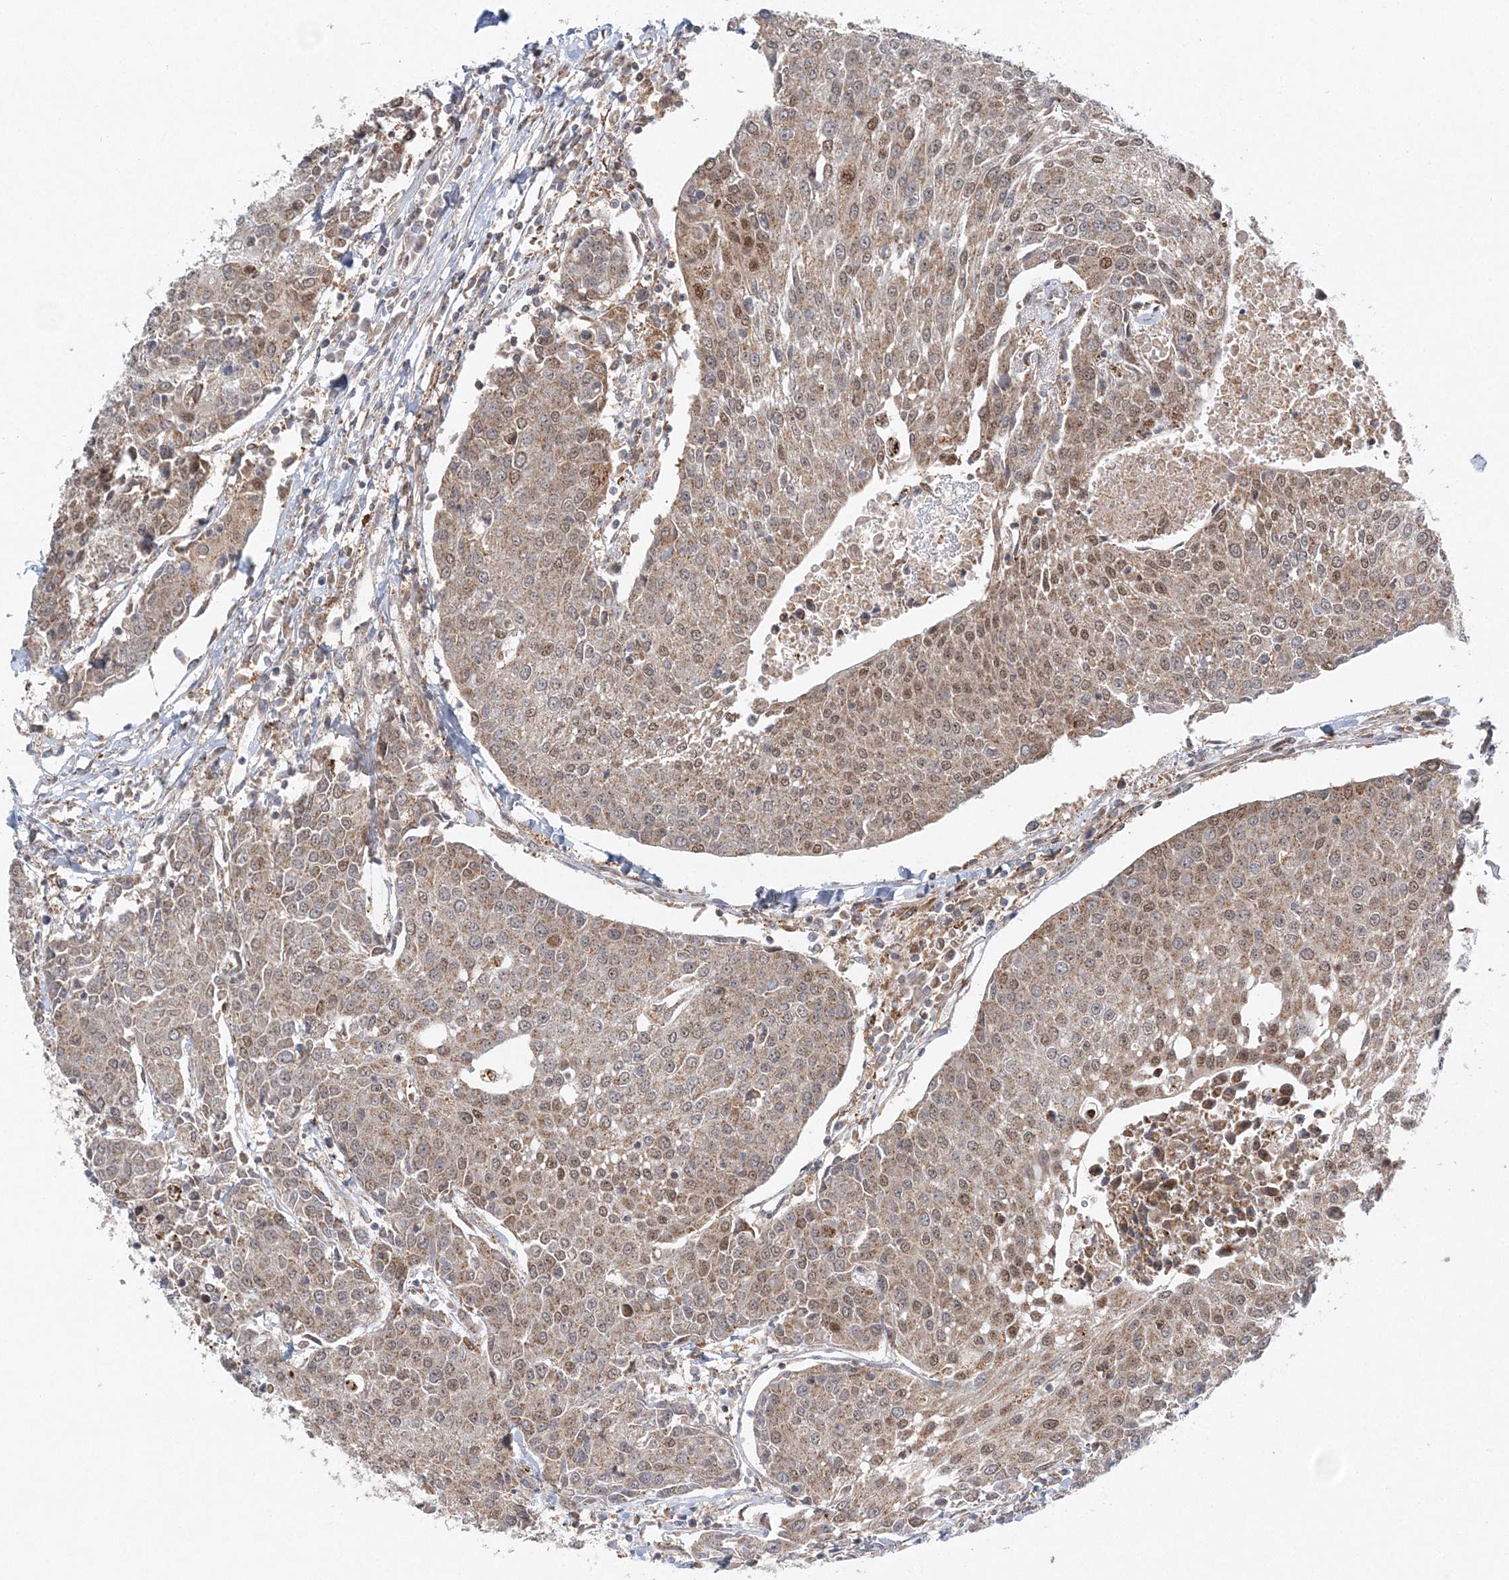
{"staining": {"intensity": "moderate", "quantity": ">75%", "location": "cytoplasmic/membranous,nuclear"}, "tissue": "urothelial cancer", "cell_type": "Tumor cells", "image_type": "cancer", "snomed": [{"axis": "morphology", "description": "Urothelial carcinoma, High grade"}, {"axis": "topography", "description": "Urinary bladder"}], "caption": "Protein expression analysis of urothelial cancer reveals moderate cytoplasmic/membranous and nuclear positivity in about >75% of tumor cells.", "gene": "RAB11FIP2", "patient": {"sex": "female", "age": 85}}